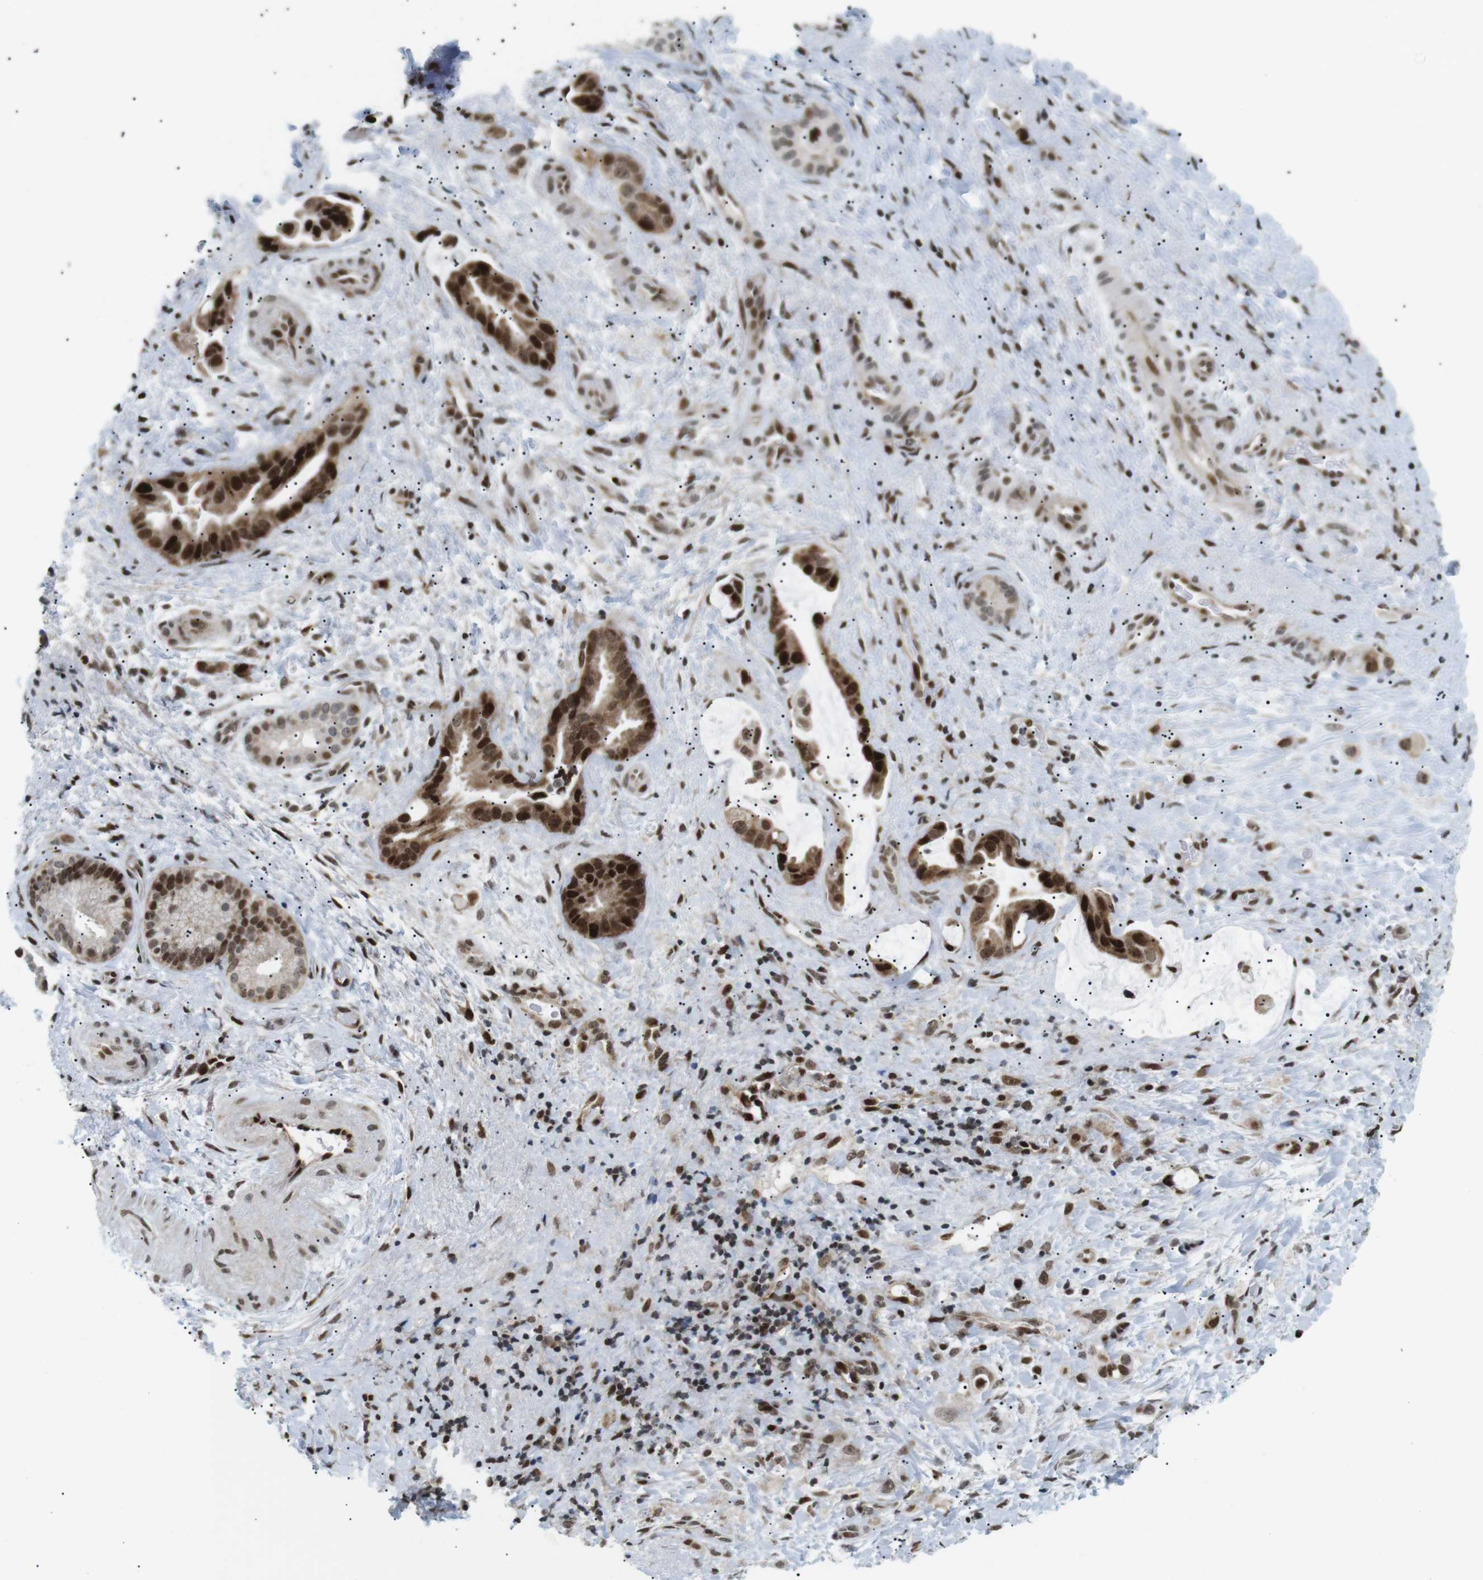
{"staining": {"intensity": "strong", "quantity": ">75%", "location": "cytoplasmic/membranous,nuclear"}, "tissue": "liver cancer", "cell_type": "Tumor cells", "image_type": "cancer", "snomed": [{"axis": "morphology", "description": "Cholangiocarcinoma"}, {"axis": "topography", "description": "Liver"}], "caption": "DAB (3,3'-diaminobenzidine) immunohistochemical staining of human liver cholangiocarcinoma displays strong cytoplasmic/membranous and nuclear protein staining in approximately >75% of tumor cells.", "gene": "CDC27", "patient": {"sex": "female", "age": 65}}